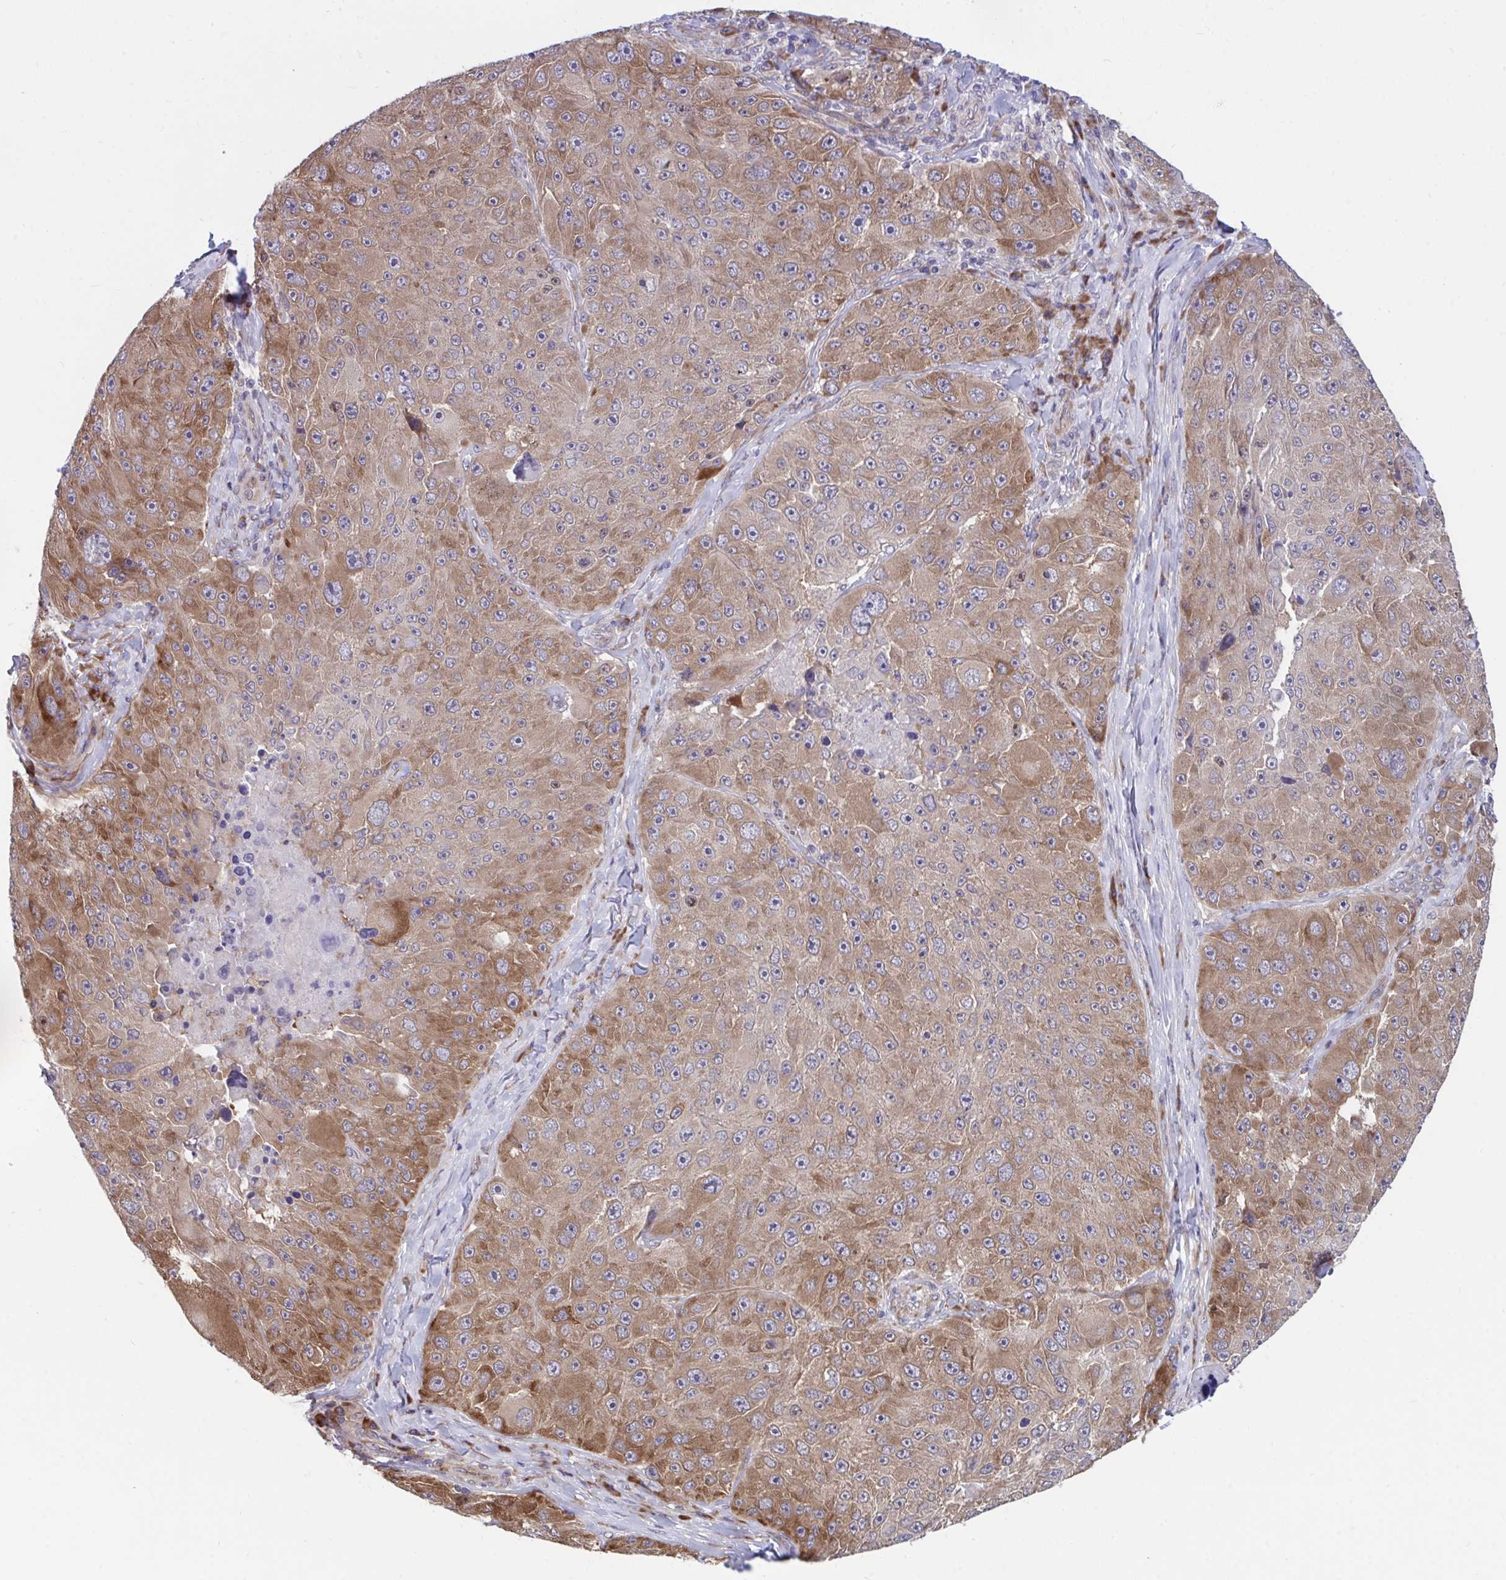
{"staining": {"intensity": "moderate", "quantity": "25%-75%", "location": "cytoplasmic/membranous"}, "tissue": "melanoma", "cell_type": "Tumor cells", "image_type": "cancer", "snomed": [{"axis": "morphology", "description": "Malignant melanoma, Metastatic site"}, {"axis": "topography", "description": "Lymph node"}], "caption": "Tumor cells show moderate cytoplasmic/membranous positivity in about 25%-75% of cells in malignant melanoma (metastatic site).", "gene": "SELENON", "patient": {"sex": "male", "age": 62}}